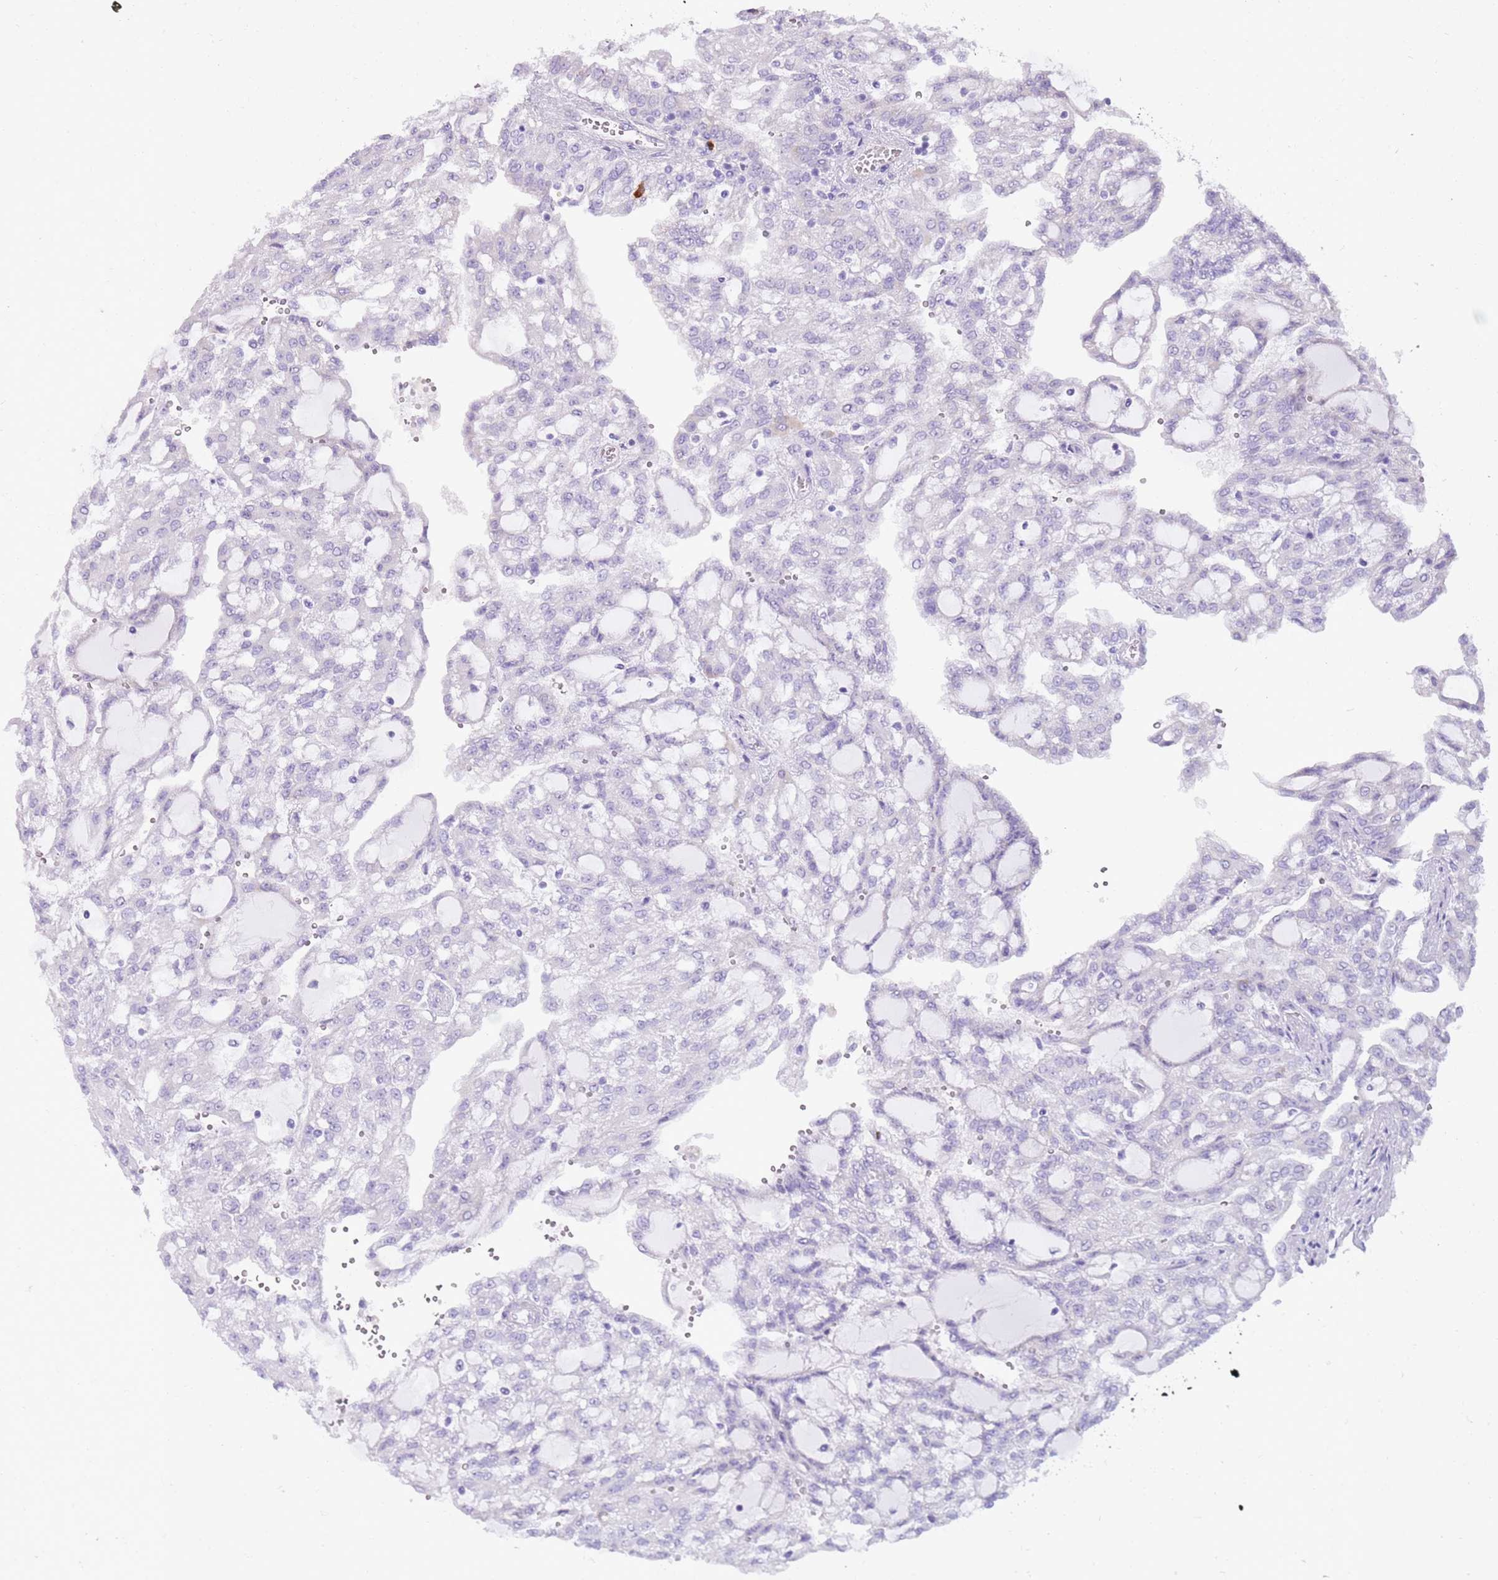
{"staining": {"intensity": "negative", "quantity": "none", "location": "none"}, "tissue": "renal cancer", "cell_type": "Tumor cells", "image_type": "cancer", "snomed": [{"axis": "morphology", "description": "Adenocarcinoma, NOS"}, {"axis": "topography", "description": "Kidney"}], "caption": "DAB immunohistochemical staining of human adenocarcinoma (renal) reveals no significant positivity in tumor cells.", "gene": "CD177", "patient": {"sex": "male", "age": 63}}